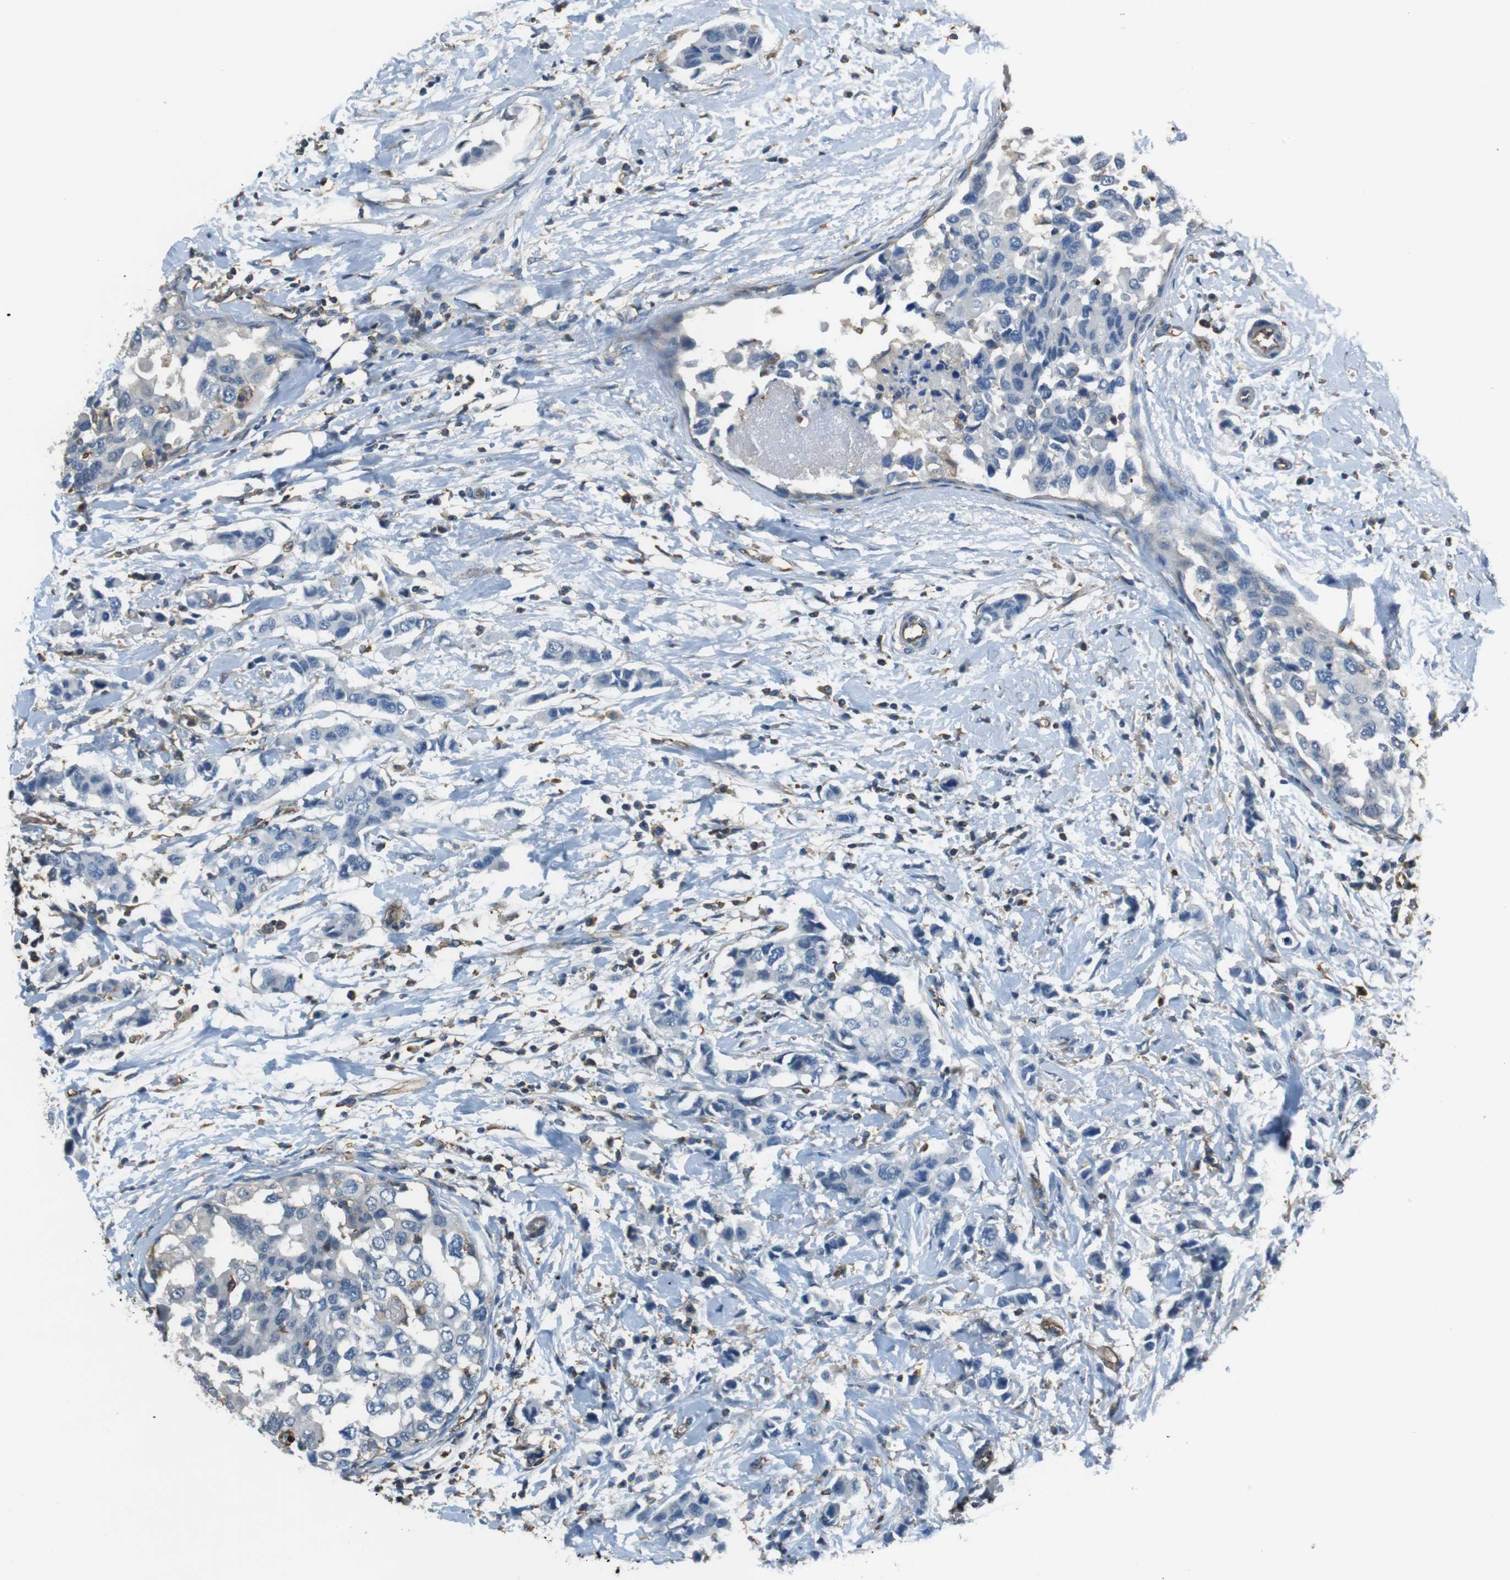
{"staining": {"intensity": "negative", "quantity": "none", "location": "none"}, "tissue": "breast cancer", "cell_type": "Tumor cells", "image_type": "cancer", "snomed": [{"axis": "morphology", "description": "Normal tissue, NOS"}, {"axis": "morphology", "description": "Duct carcinoma"}, {"axis": "topography", "description": "Breast"}], "caption": "Tumor cells are negative for brown protein staining in breast cancer (intraductal carcinoma).", "gene": "FCAR", "patient": {"sex": "female", "age": 50}}